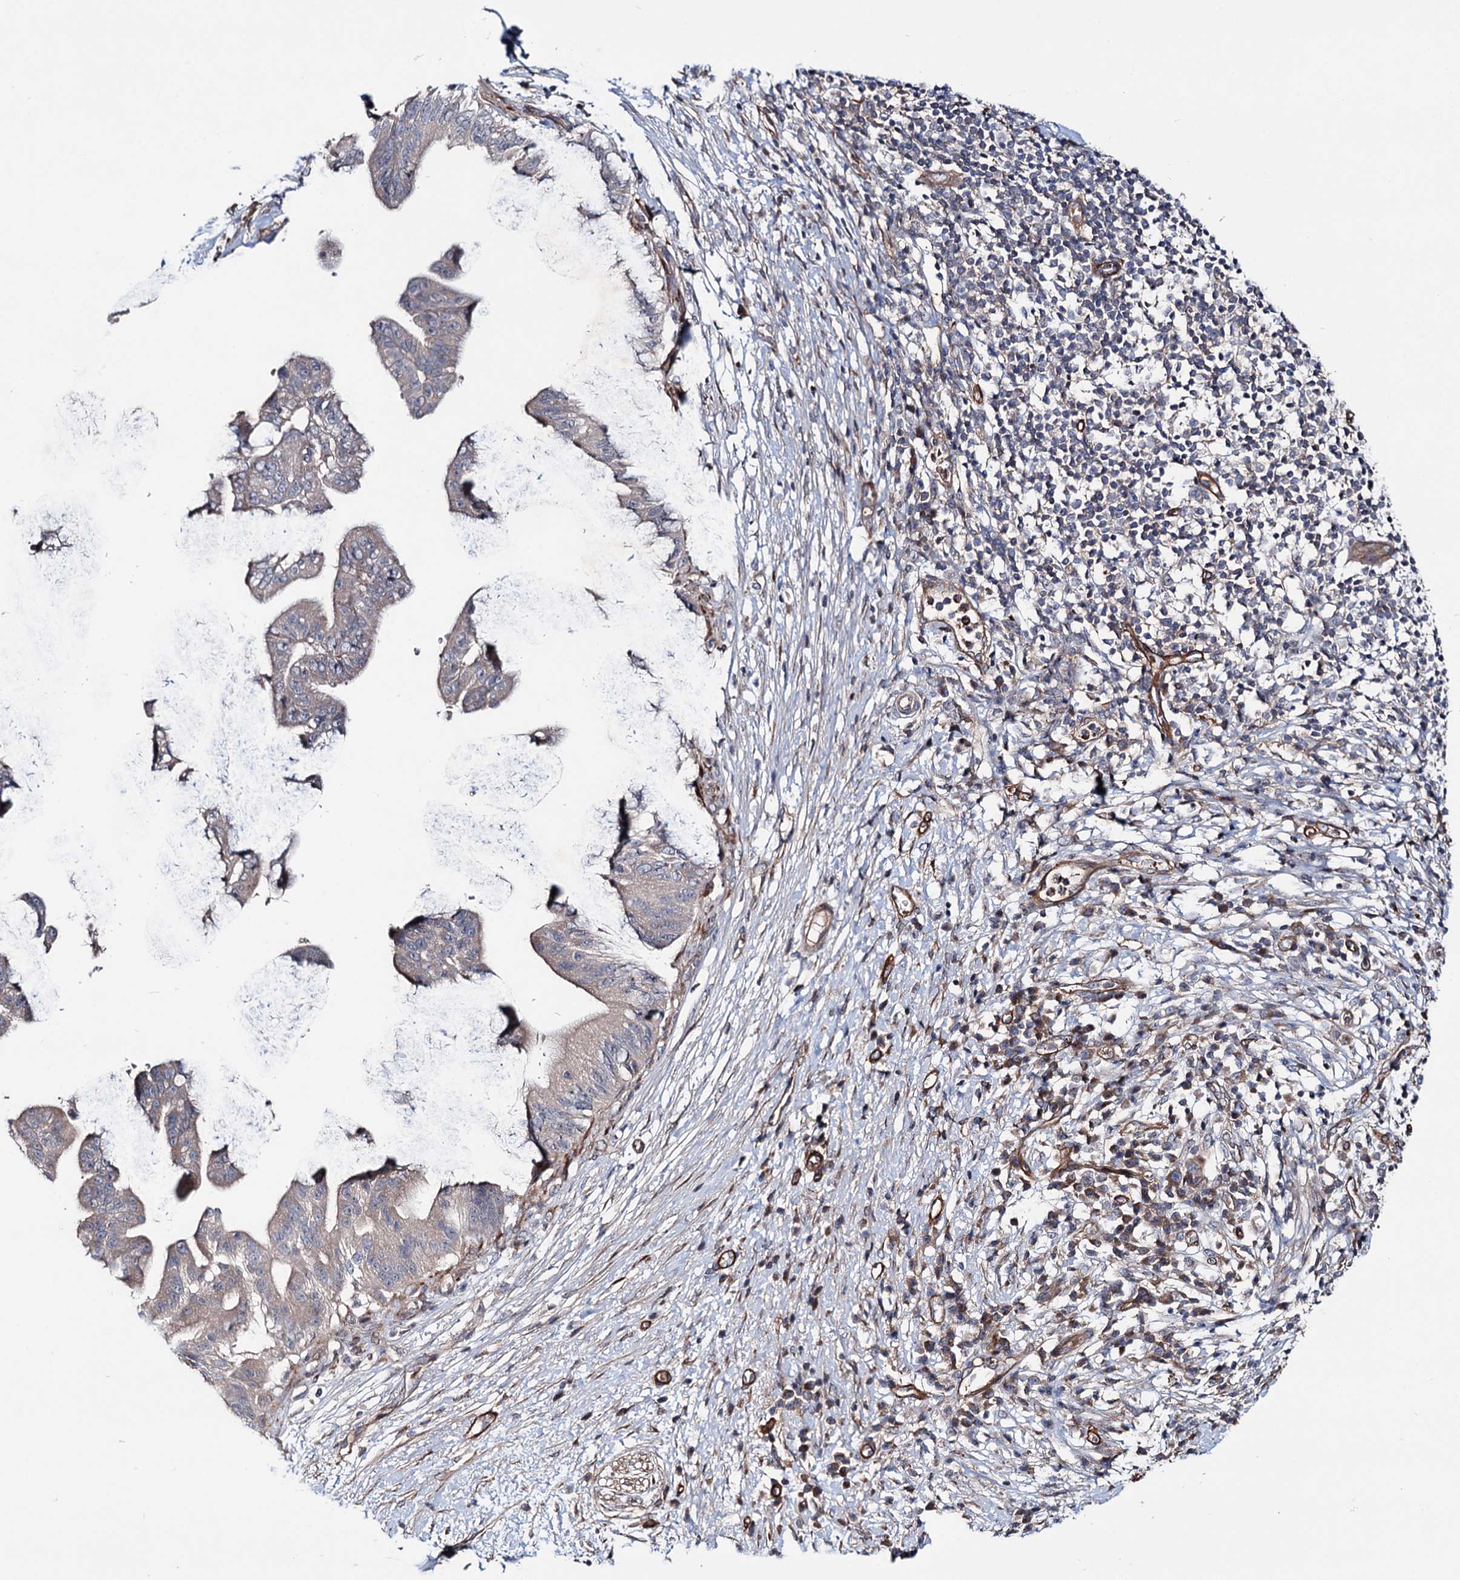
{"staining": {"intensity": "weak", "quantity": "25%-75%", "location": "cytoplasmic/membranous"}, "tissue": "pancreatic cancer", "cell_type": "Tumor cells", "image_type": "cancer", "snomed": [{"axis": "morphology", "description": "Adenocarcinoma, NOS"}, {"axis": "topography", "description": "Pancreas"}], "caption": "IHC photomicrograph of neoplastic tissue: pancreatic cancer stained using immunohistochemistry exhibits low levels of weak protein expression localized specifically in the cytoplasmic/membranous of tumor cells, appearing as a cytoplasmic/membranous brown color.", "gene": "PTDSS2", "patient": {"sex": "male", "age": 68}}